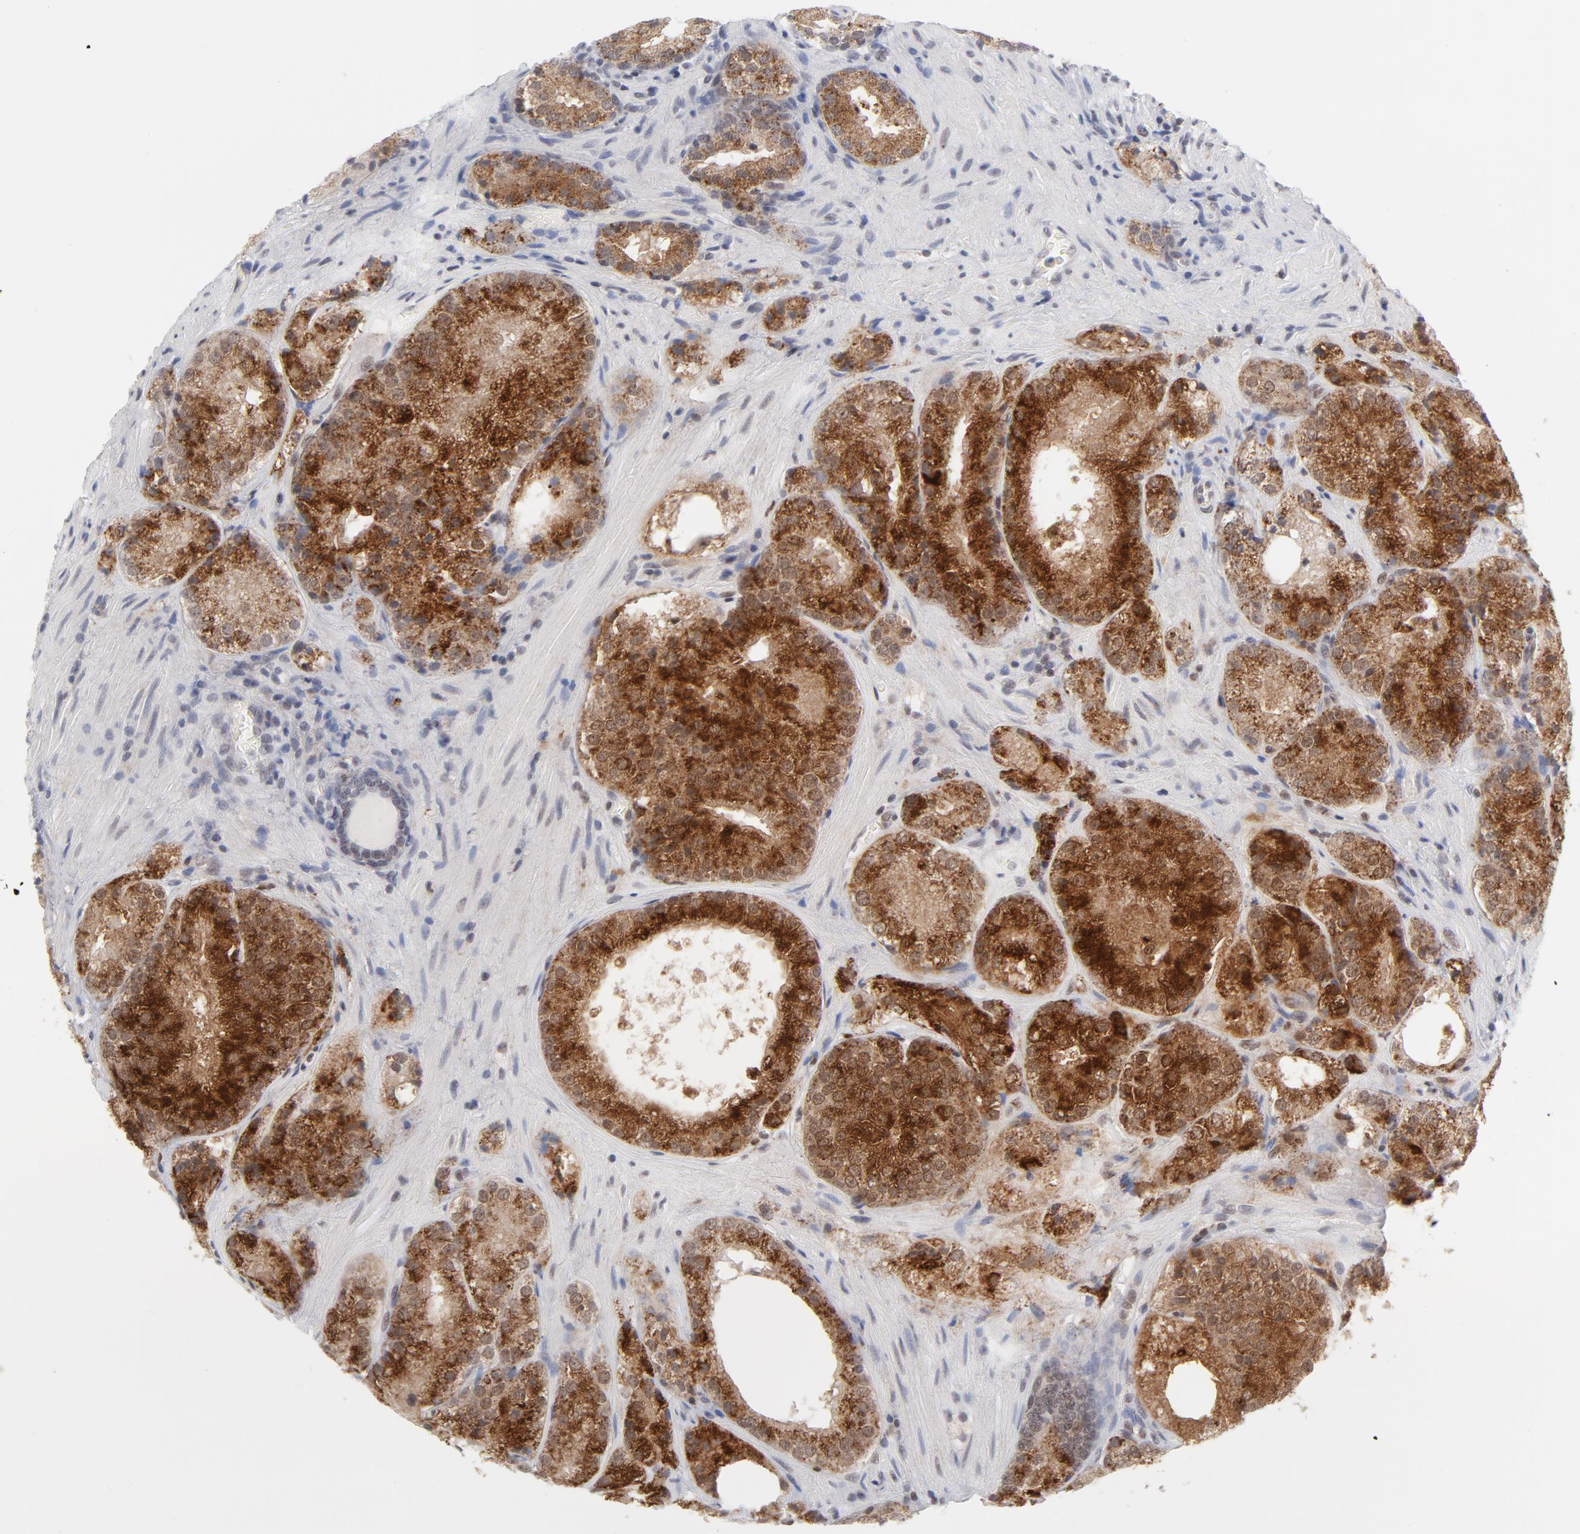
{"staining": {"intensity": "strong", "quantity": "25%-75%", "location": "cytoplasmic/membranous,nuclear"}, "tissue": "prostate cancer", "cell_type": "Tumor cells", "image_type": "cancer", "snomed": [{"axis": "morphology", "description": "Adenocarcinoma, Low grade"}, {"axis": "topography", "description": "Prostate"}], "caption": "Brown immunohistochemical staining in human prostate cancer shows strong cytoplasmic/membranous and nuclear expression in approximately 25%-75% of tumor cells. (DAB (3,3'-diaminobenzidine) = brown stain, brightfield microscopy at high magnification).", "gene": "BAP1", "patient": {"sex": "male", "age": 60}}